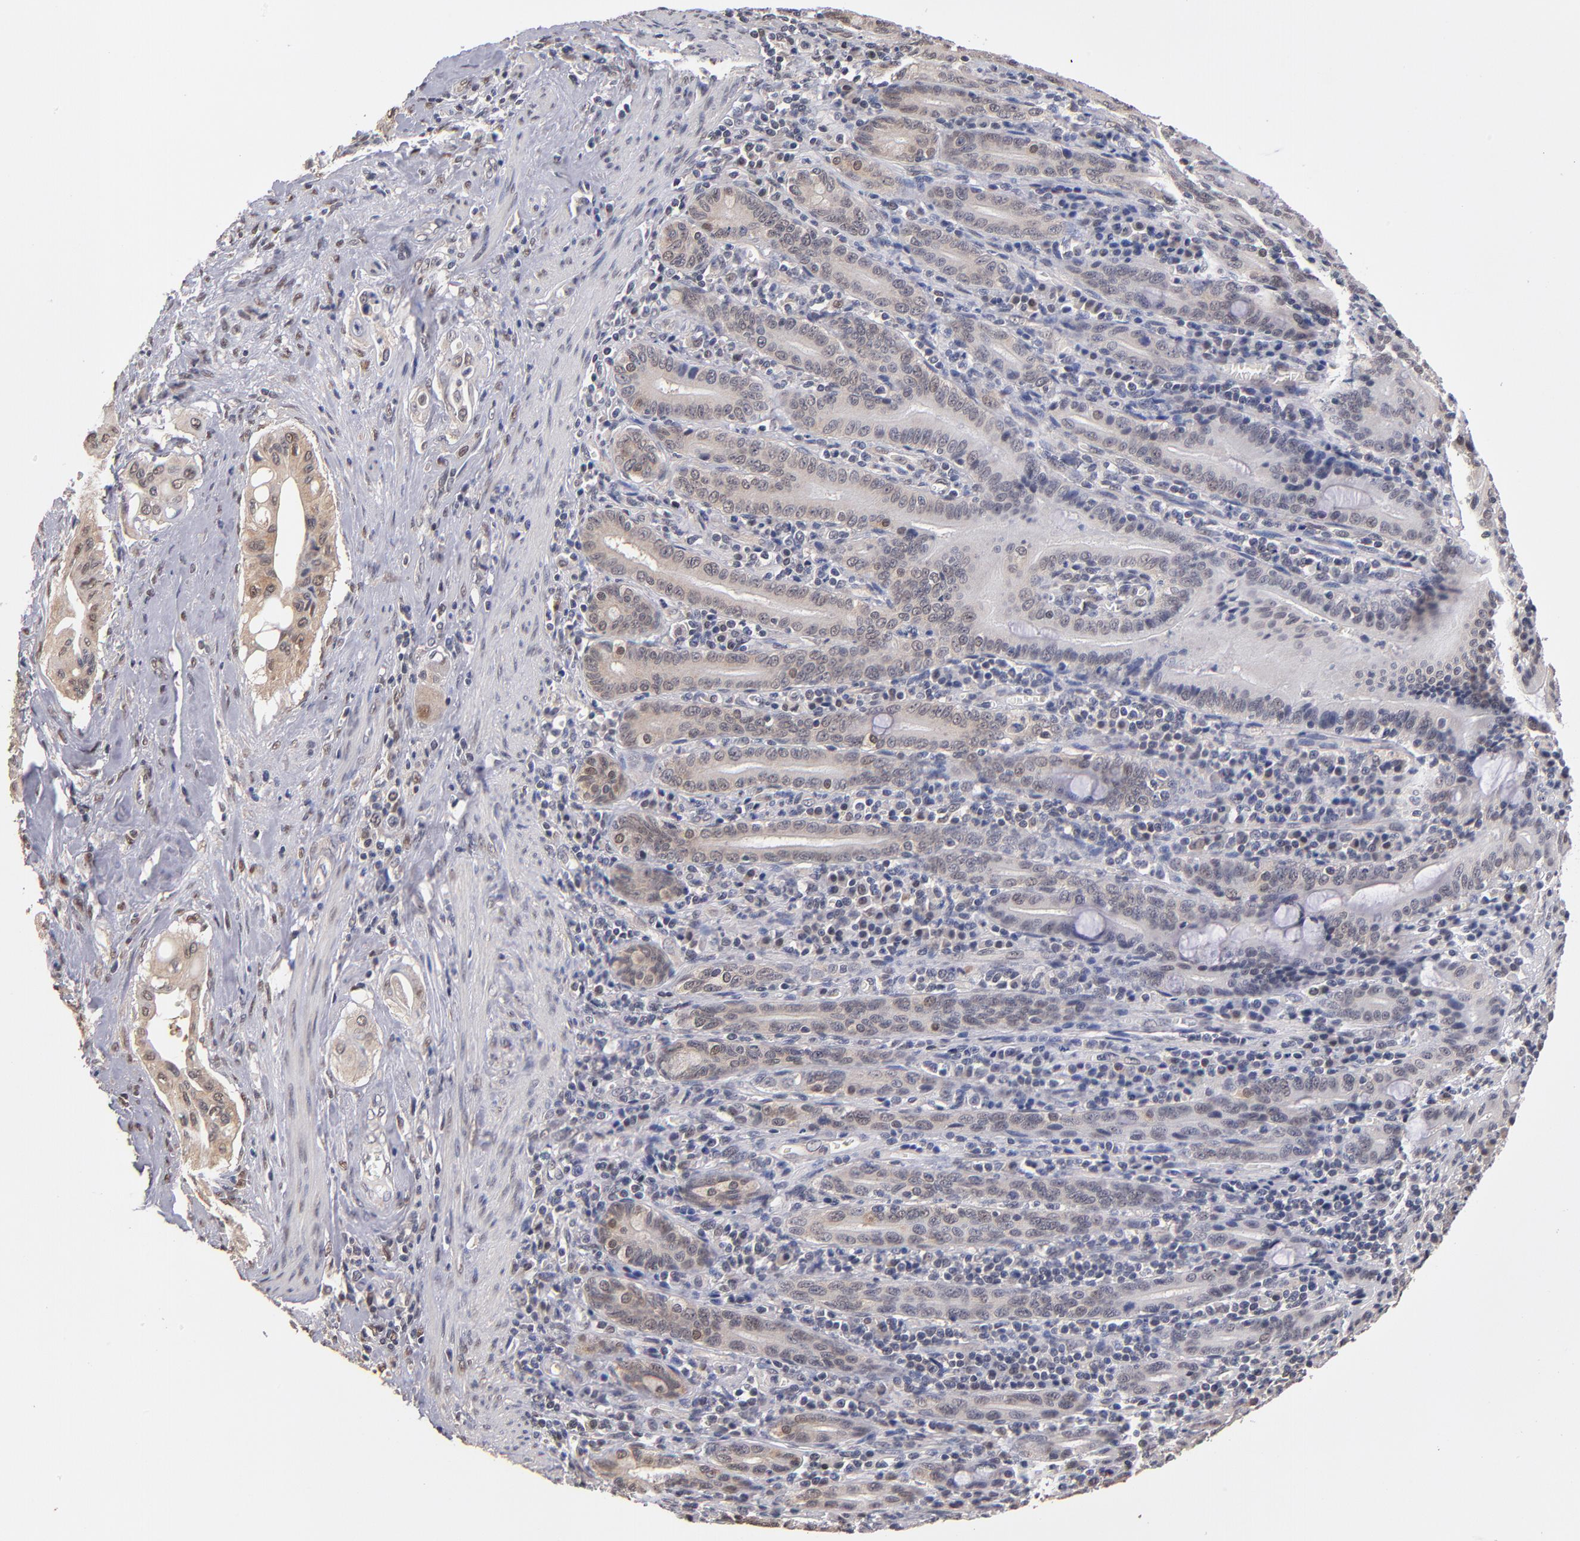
{"staining": {"intensity": "weak", "quantity": "25%-75%", "location": "cytoplasmic/membranous,nuclear"}, "tissue": "pancreatic cancer", "cell_type": "Tumor cells", "image_type": "cancer", "snomed": [{"axis": "morphology", "description": "Adenocarcinoma, NOS"}, {"axis": "topography", "description": "Pancreas"}], "caption": "Pancreatic adenocarcinoma tissue demonstrates weak cytoplasmic/membranous and nuclear expression in about 25%-75% of tumor cells Nuclei are stained in blue.", "gene": "PSMD10", "patient": {"sex": "male", "age": 77}}